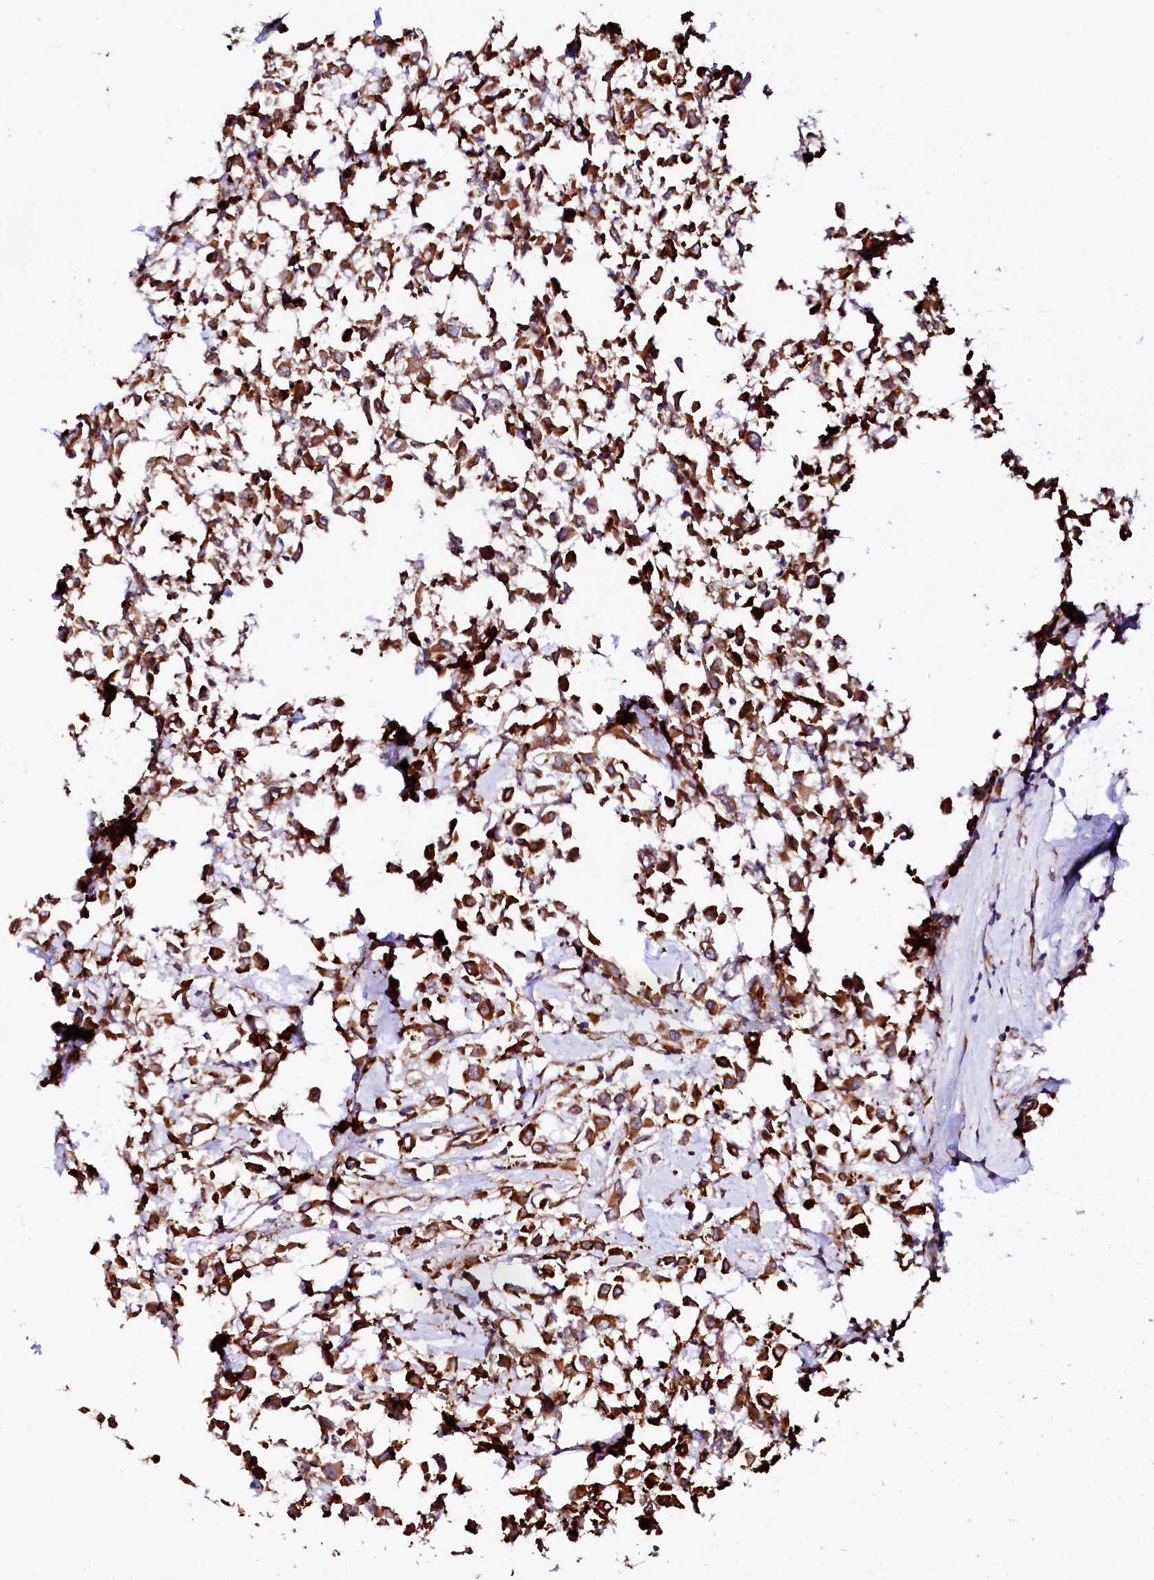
{"staining": {"intensity": "strong", "quantity": ">75%", "location": "cytoplasmic/membranous"}, "tissue": "breast cancer", "cell_type": "Tumor cells", "image_type": "cancer", "snomed": [{"axis": "morphology", "description": "Duct carcinoma"}, {"axis": "topography", "description": "Breast"}], "caption": "A brown stain shows strong cytoplasmic/membranous expression of a protein in human breast cancer (infiltrating ductal carcinoma) tumor cells.", "gene": "UBE3C", "patient": {"sex": "female", "age": 87}}